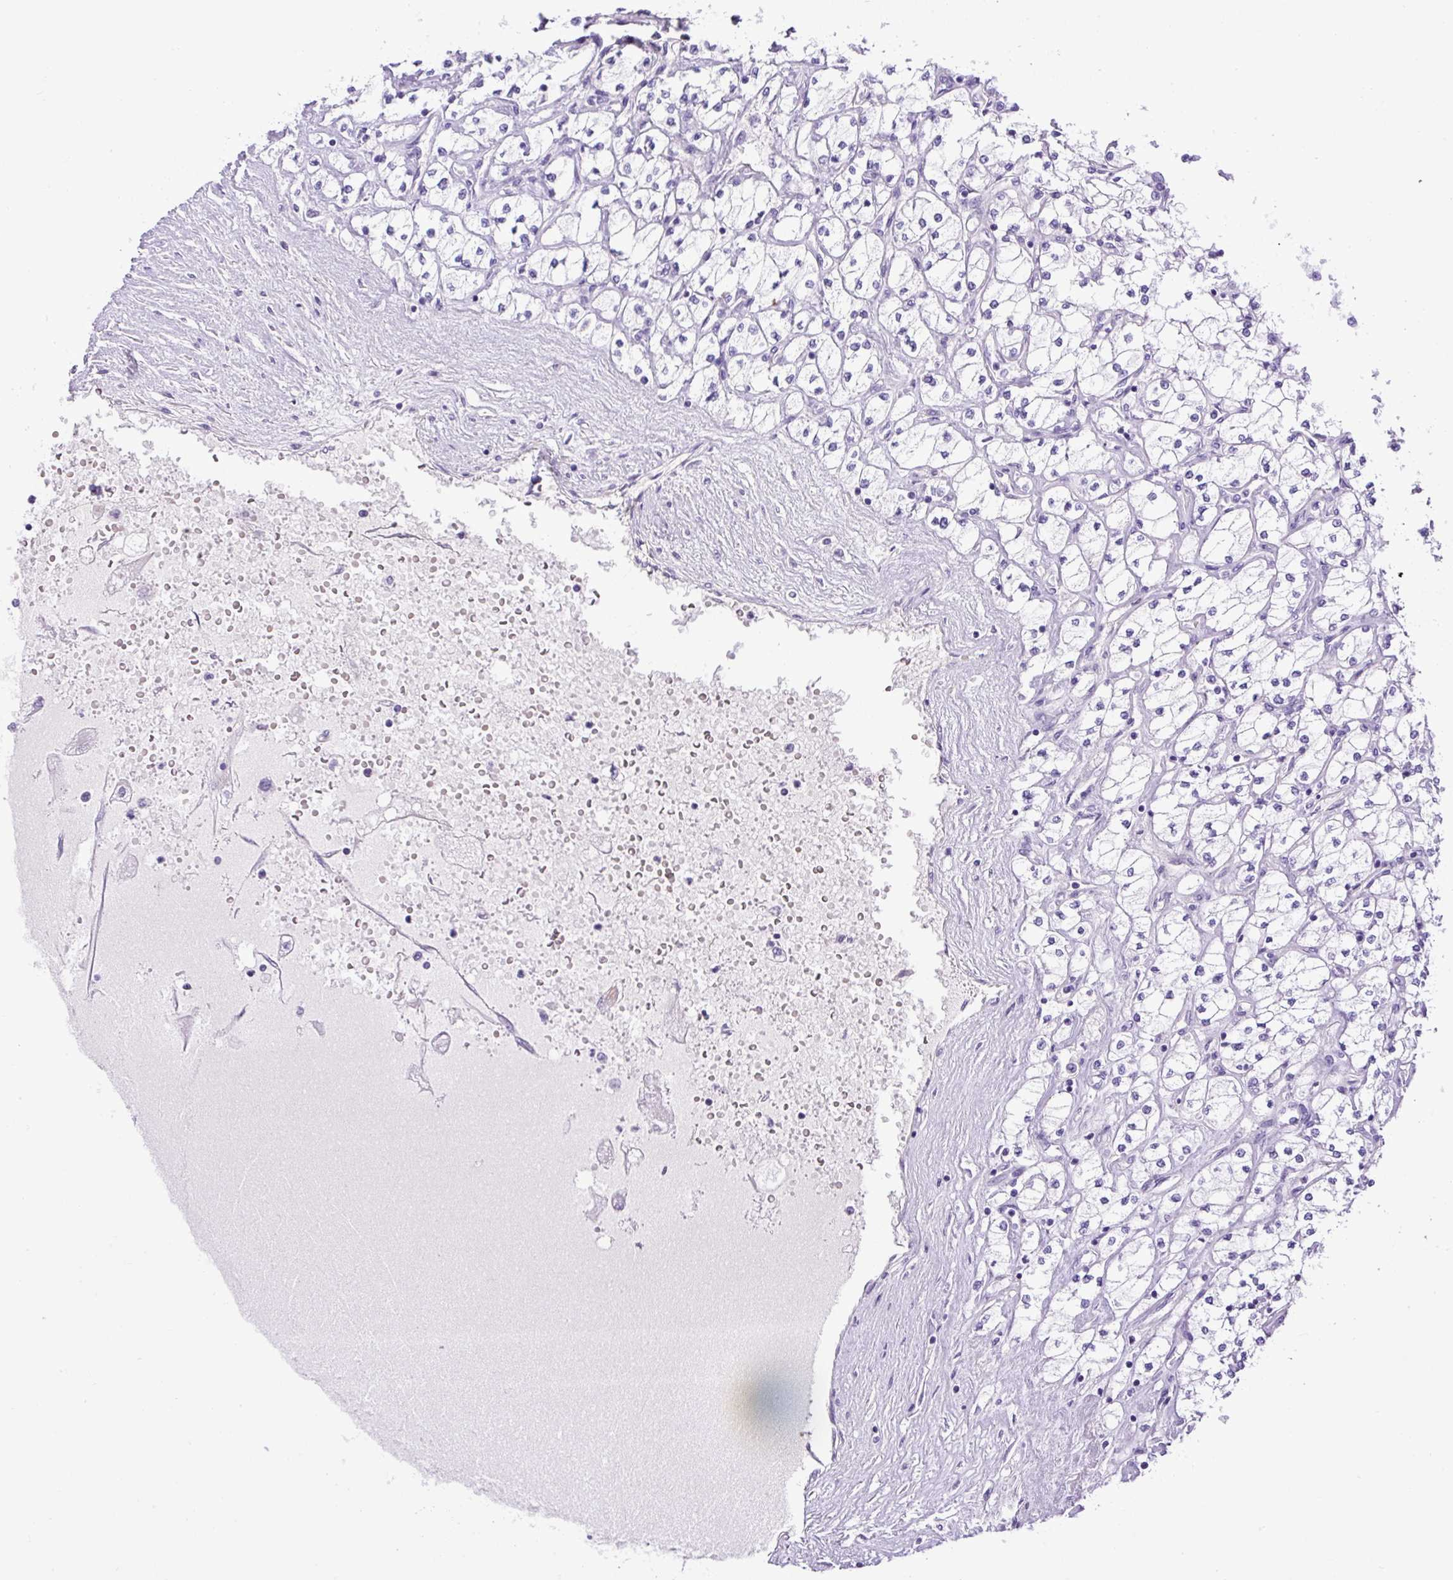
{"staining": {"intensity": "negative", "quantity": "none", "location": "none"}, "tissue": "renal cancer", "cell_type": "Tumor cells", "image_type": "cancer", "snomed": [{"axis": "morphology", "description": "Adenocarcinoma, NOS"}, {"axis": "topography", "description": "Kidney"}], "caption": "An immunohistochemistry (IHC) image of adenocarcinoma (renal) is shown. There is no staining in tumor cells of adenocarcinoma (renal).", "gene": "VWA7", "patient": {"sex": "male", "age": 80}}